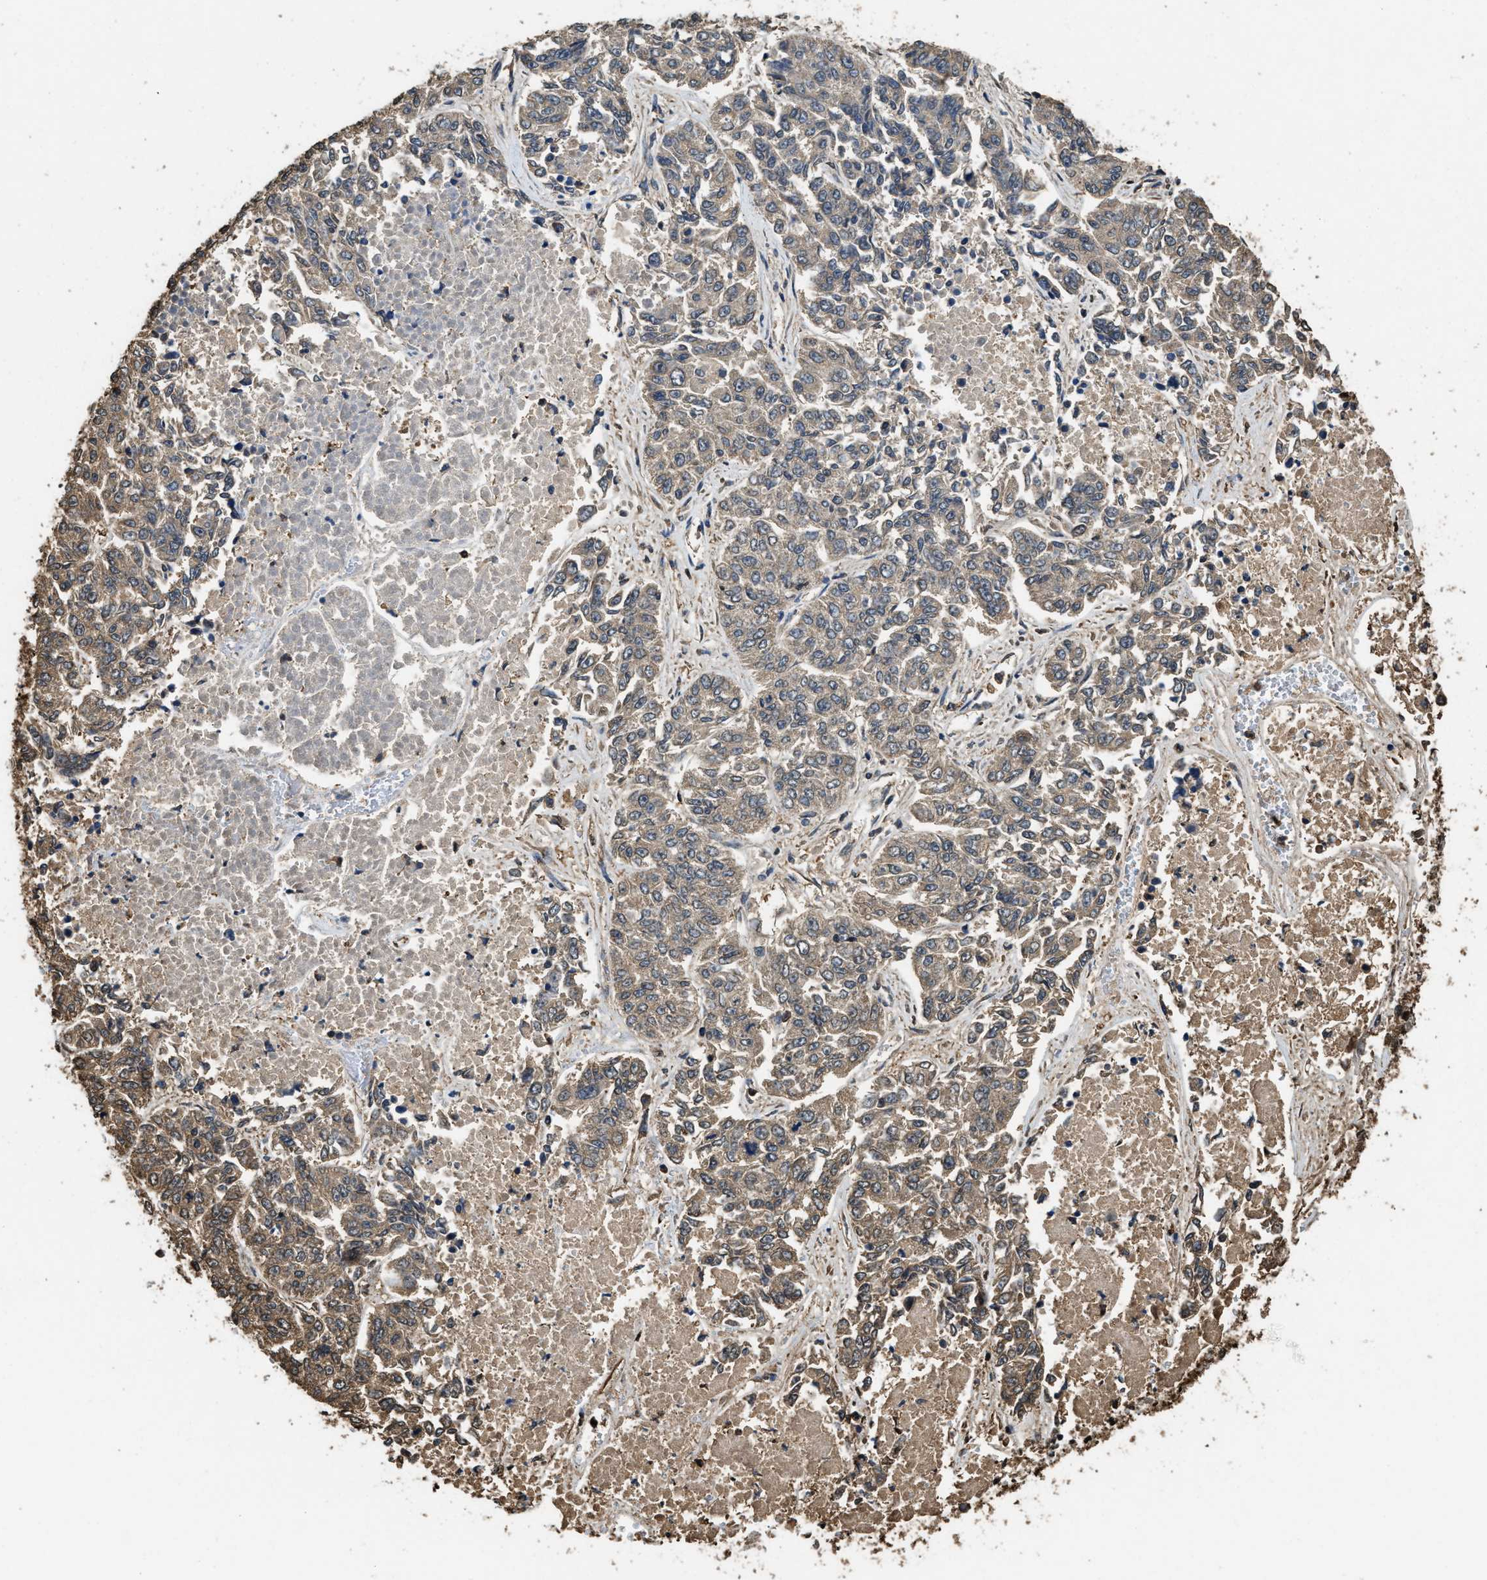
{"staining": {"intensity": "moderate", "quantity": "25%-75%", "location": "cytoplasmic/membranous"}, "tissue": "lung cancer", "cell_type": "Tumor cells", "image_type": "cancer", "snomed": [{"axis": "morphology", "description": "Adenocarcinoma, NOS"}, {"axis": "topography", "description": "Lung"}], "caption": "Brown immunohistochemical staining in lung cancer (adenocarcinoma) reveals moderate cytoplasmic/membranous positivity in approximately 25%-75% of tumor cells.", "gene": "GAPDH", "patient": {"sex": "male", "age": 84}}